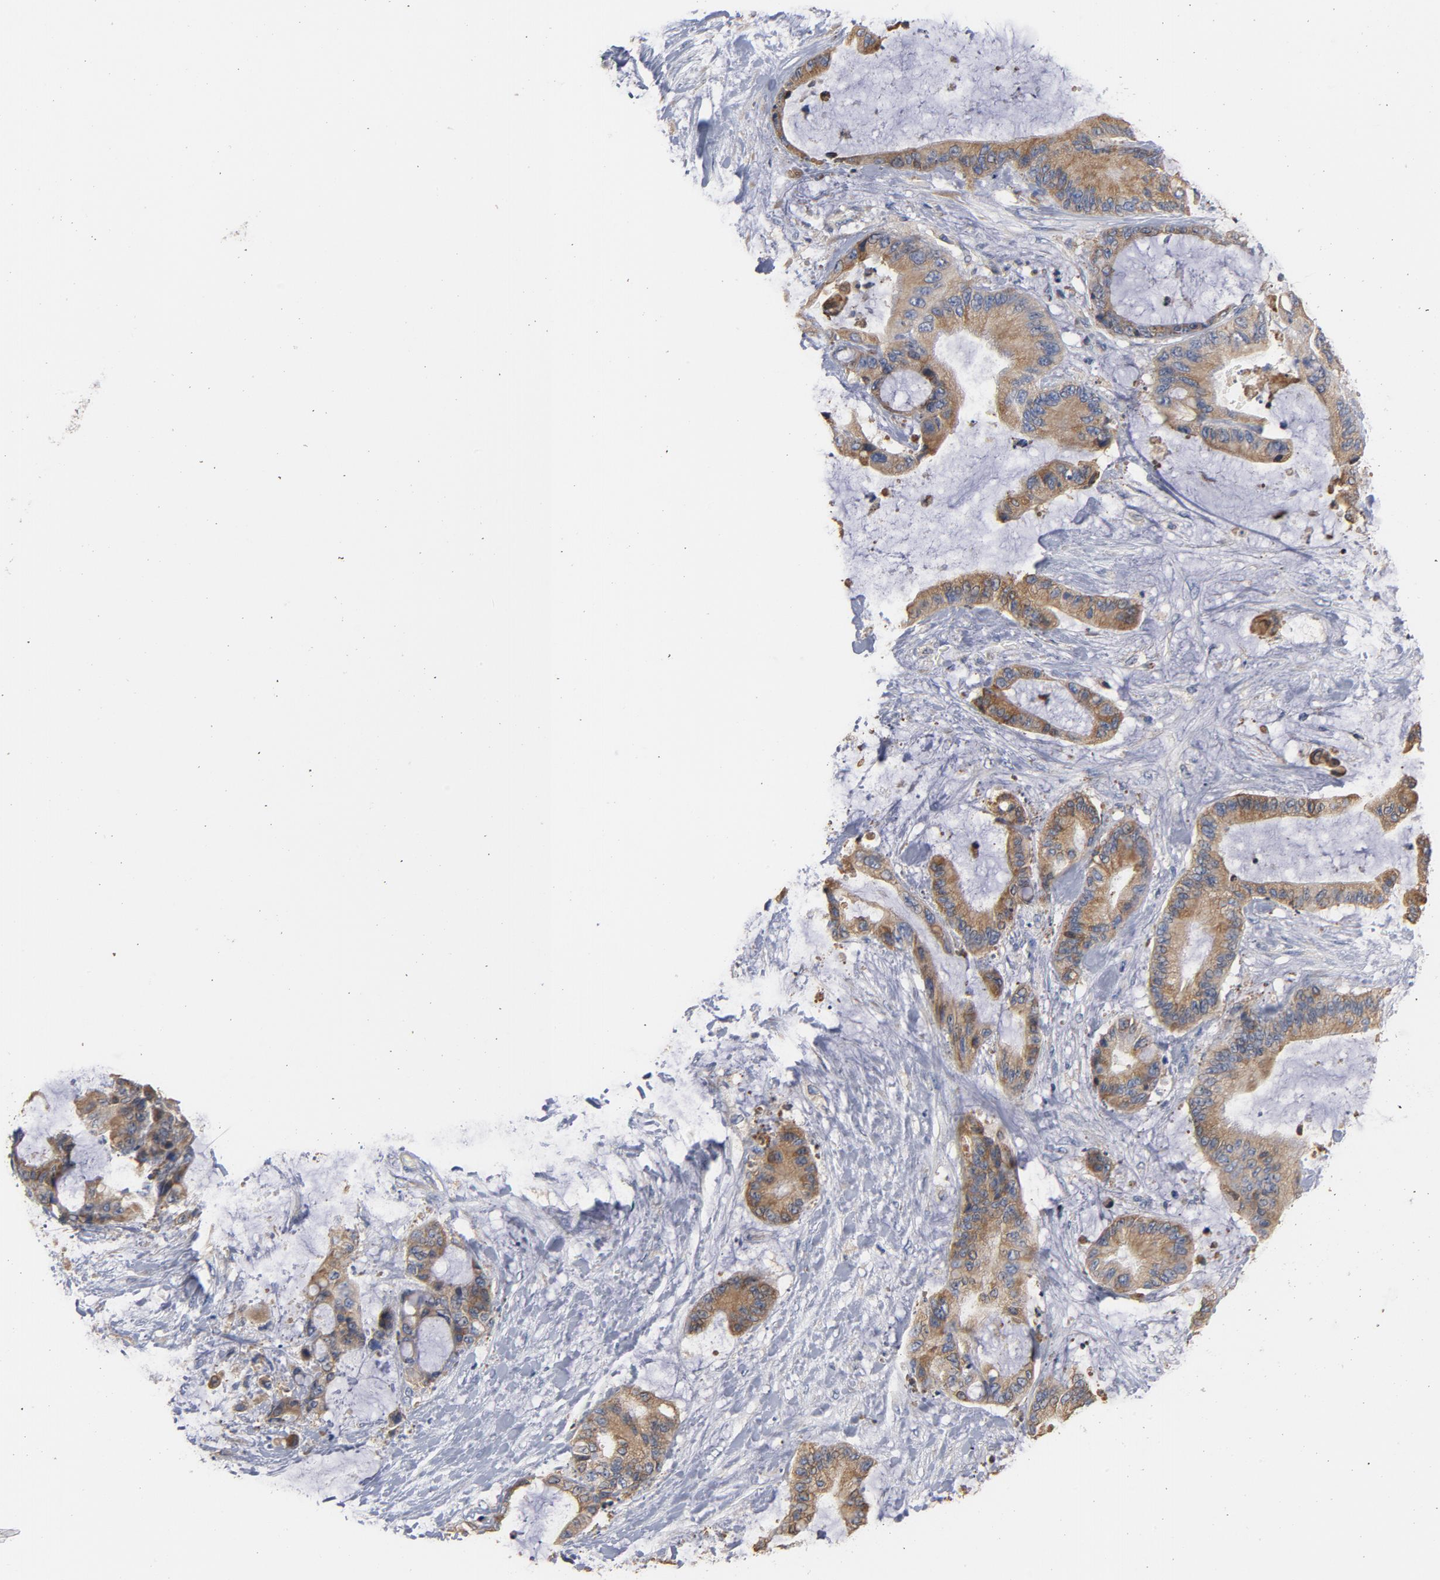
{"staining": {"intensity": "moderate", "quantity": ">75%", "location": "cytoplasmic/membranous"}, "tissue": "liver cancer", "cell_type": "Tumor cells", "image_type": "cancer", "snomed": [{"axis": "morphology", "description": "Cholangiocarcinoma"}, {"axis": "topography", "description": "Liver"}], "caption": "High-magnification brightfield microscopy of liver cholangiocarcinoma stained with DAB (brown) and counterstained with hematoxylin (blue). tumor cells exhibit moderate cytoplasmic/membranous expression is identified in about>75% of cells. The staining was performed using DAB (3,3'-diaminobenzidine), with brown indicating positive protein expression. Nuclei are stained blue with hematoxylin.", "gene": "TLR4", "patient": {"sex": "female", "age": 73}}